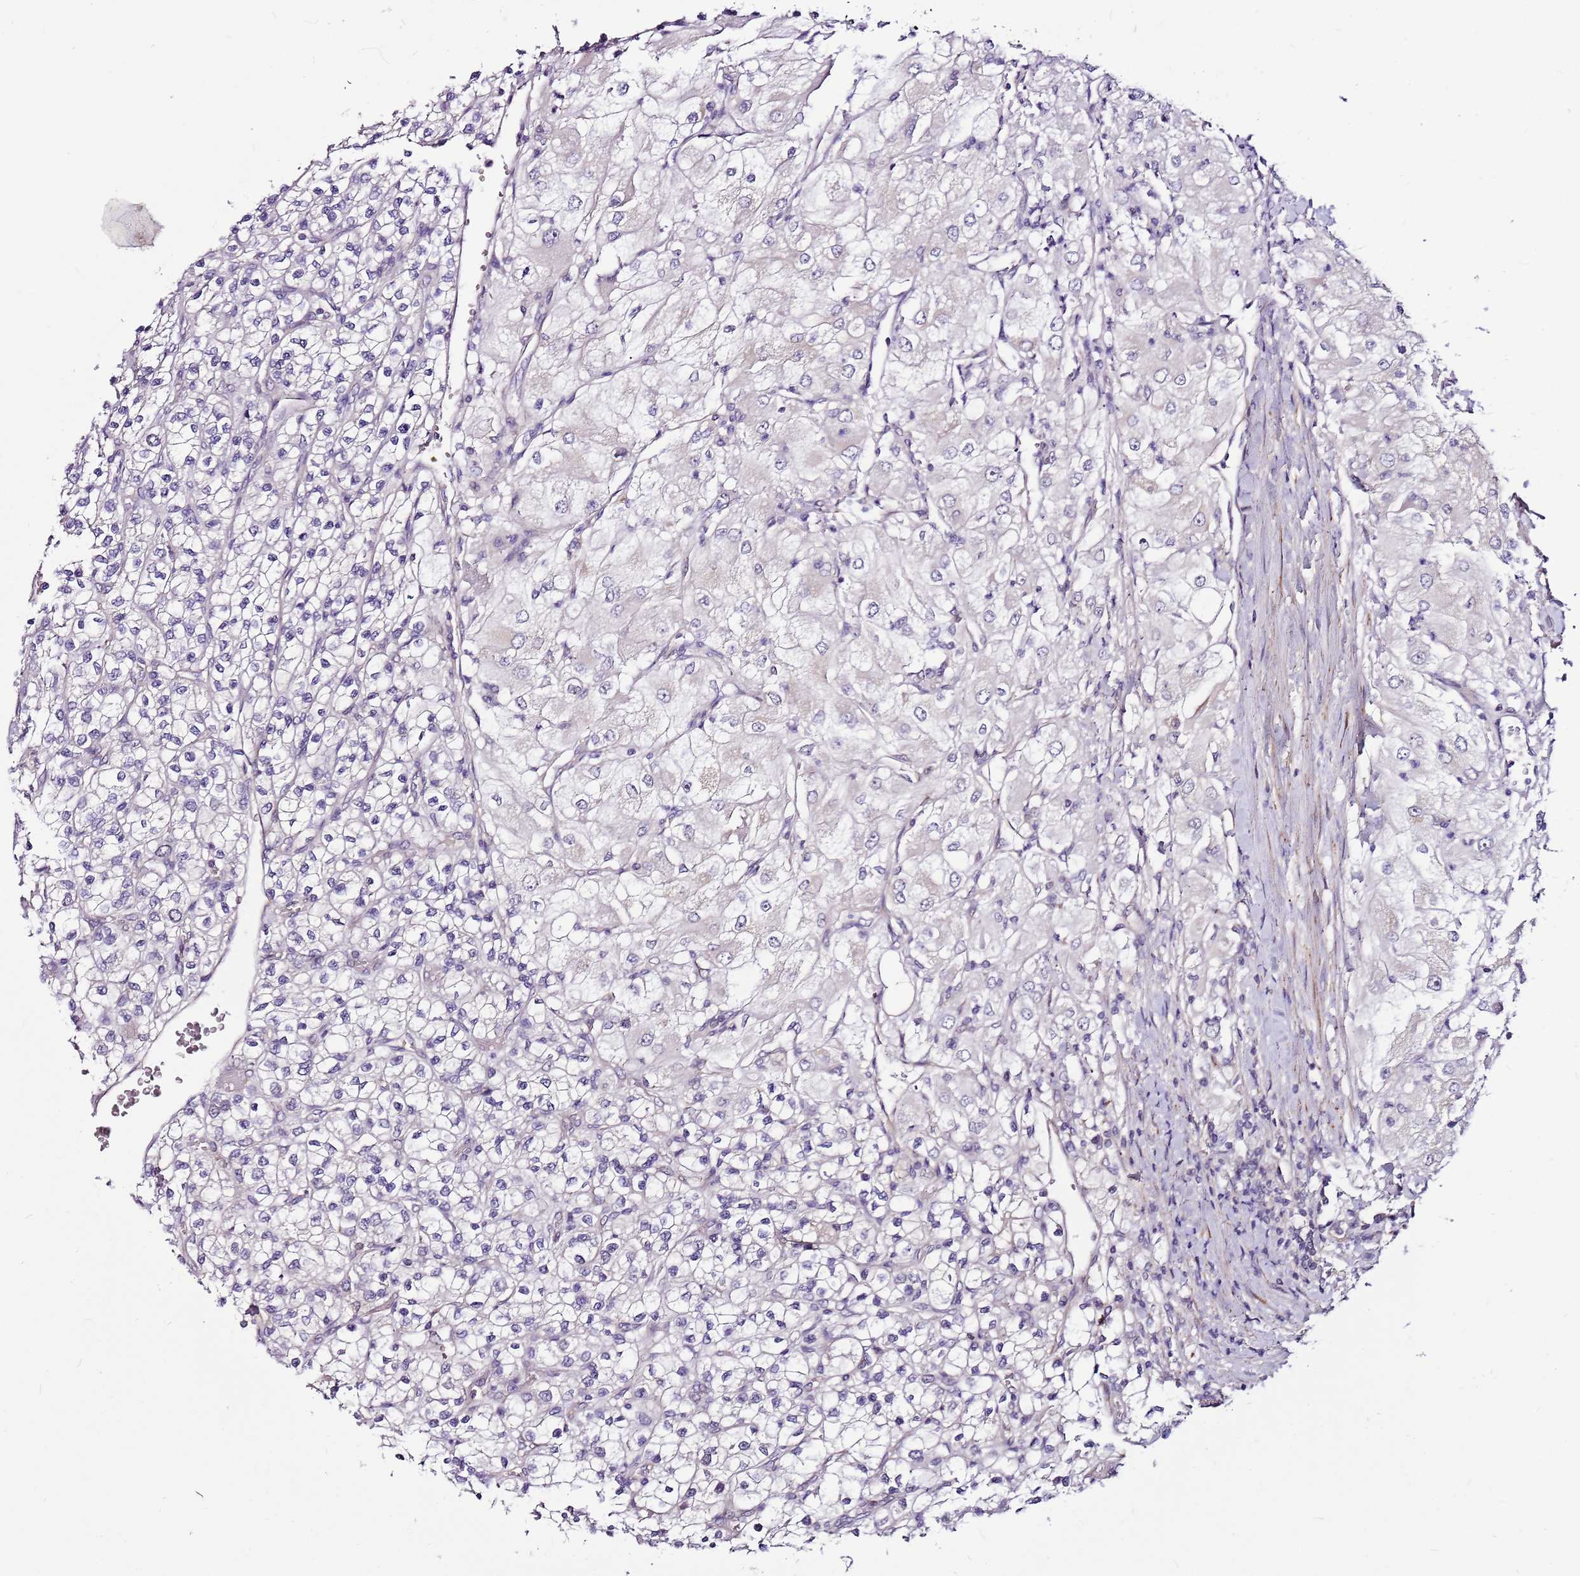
{"staining": {"intensity": "negative", "quantity": "none", "location": "none"}, "tissue": "renal cancer", "cell_type": "Tumor cells", "image_type": "cancer", "snomed": [{"axis": "morphology", "description": "Adenocarcinoma, NOS"}, {"axis": "topography", "description": "Kidney"}], "caption": "A micrograph of human renal adenocarcinoma is negative for staining in tumor cells. (DAB IHC visualized using brightfield microscopy, high magnification).", "gene": "POLE3", "patient": {"sex": "male", "age": 80}}